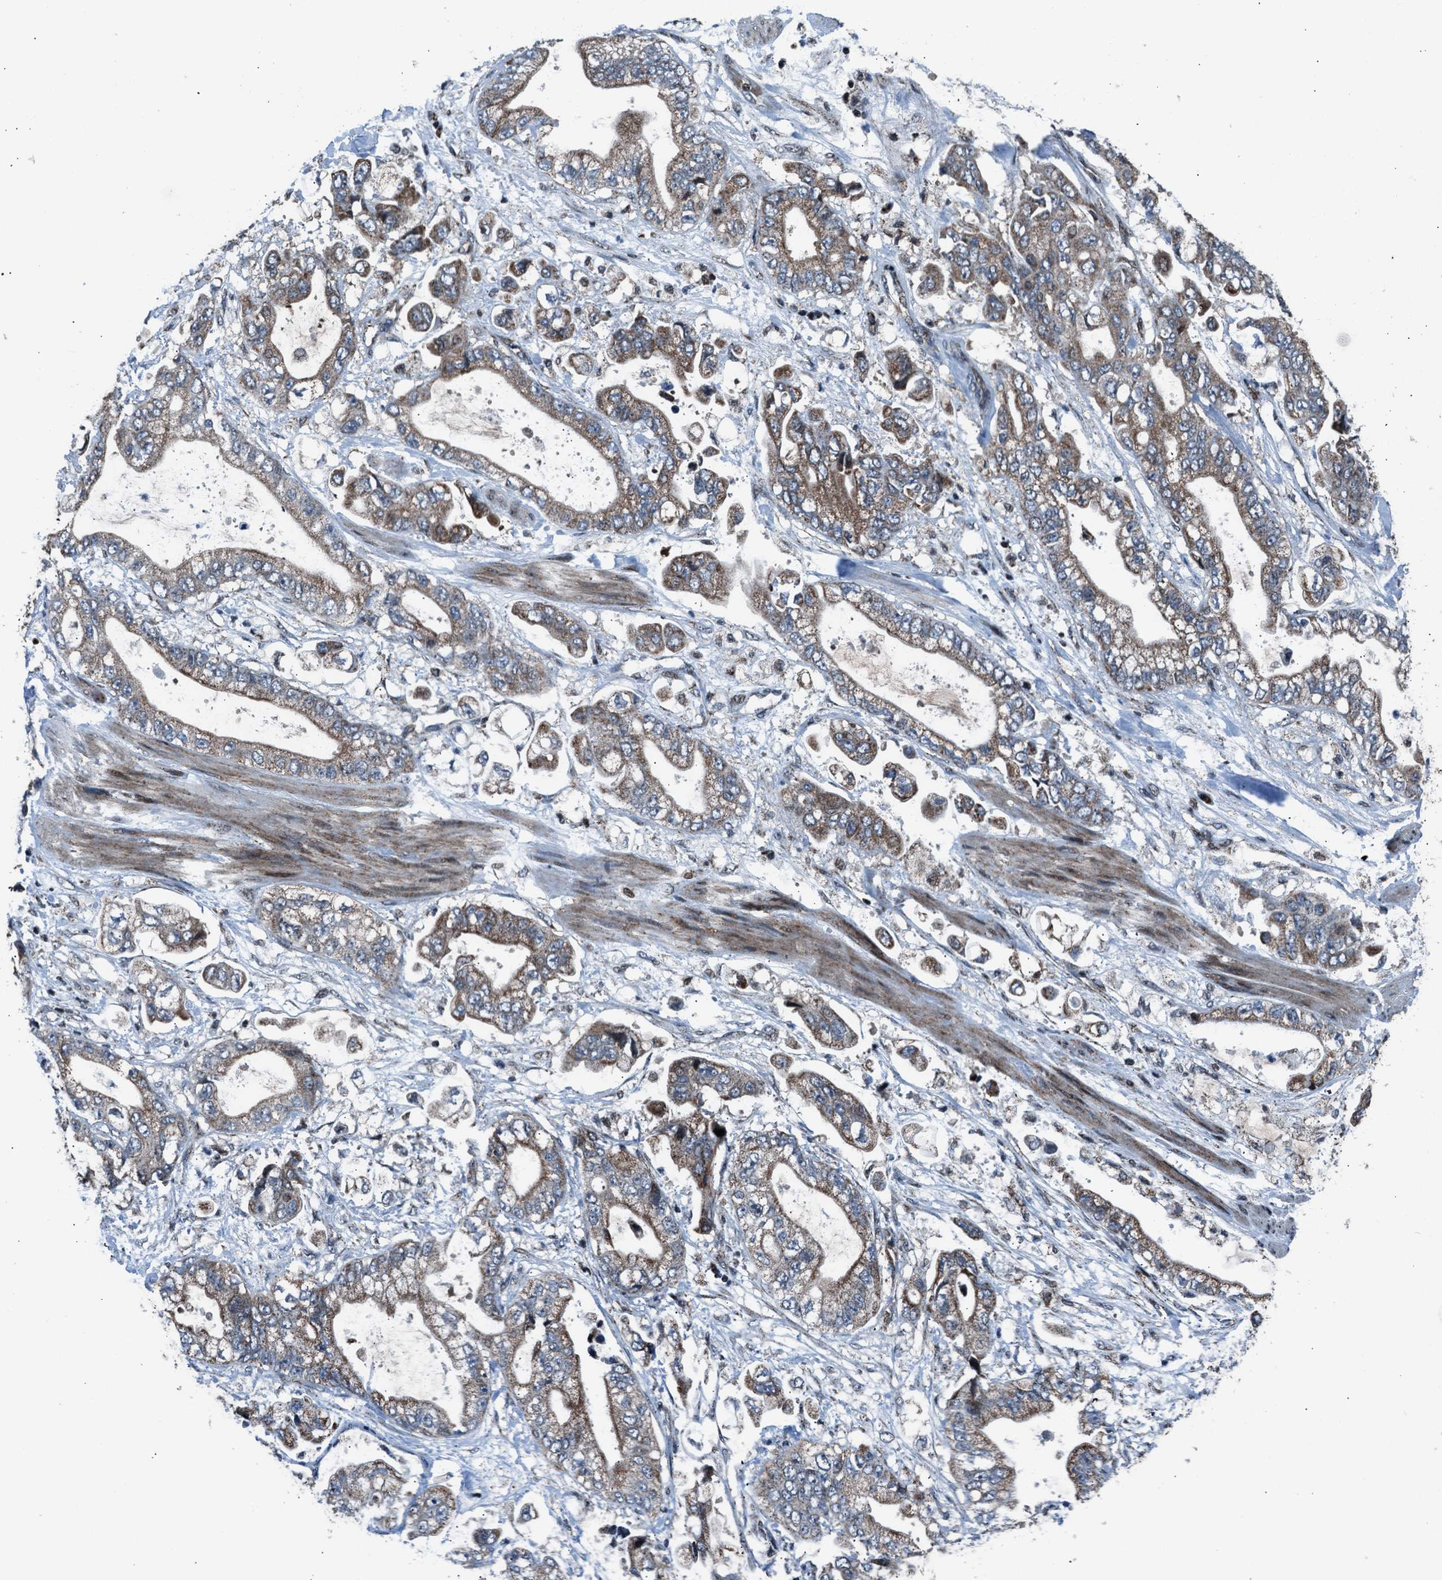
{"staining": {"intensity": "moderate", "quantity": ">75%", "location": "cytoplasmic/membranous"}, "tissue": "stomach cancer", "cell_type": "Tumor cells", "image_type": "cancer", "snomed": [{"axis": "morphology", "description": "Normal tissue, NOS"}, {"axis": "morphology", "description": "Adenocarcinoma, NOS"}, {"axis": "topography", "description": "Stomach"}], "caption": "Protein expression analysis of human stomach cancer (adenocarcinoma) reveals moderate cytoplasmic/membranous expression in about >75% of tumor cells.", "gene": "MORC3", "patient": {"sex": "male", "age": 62}}